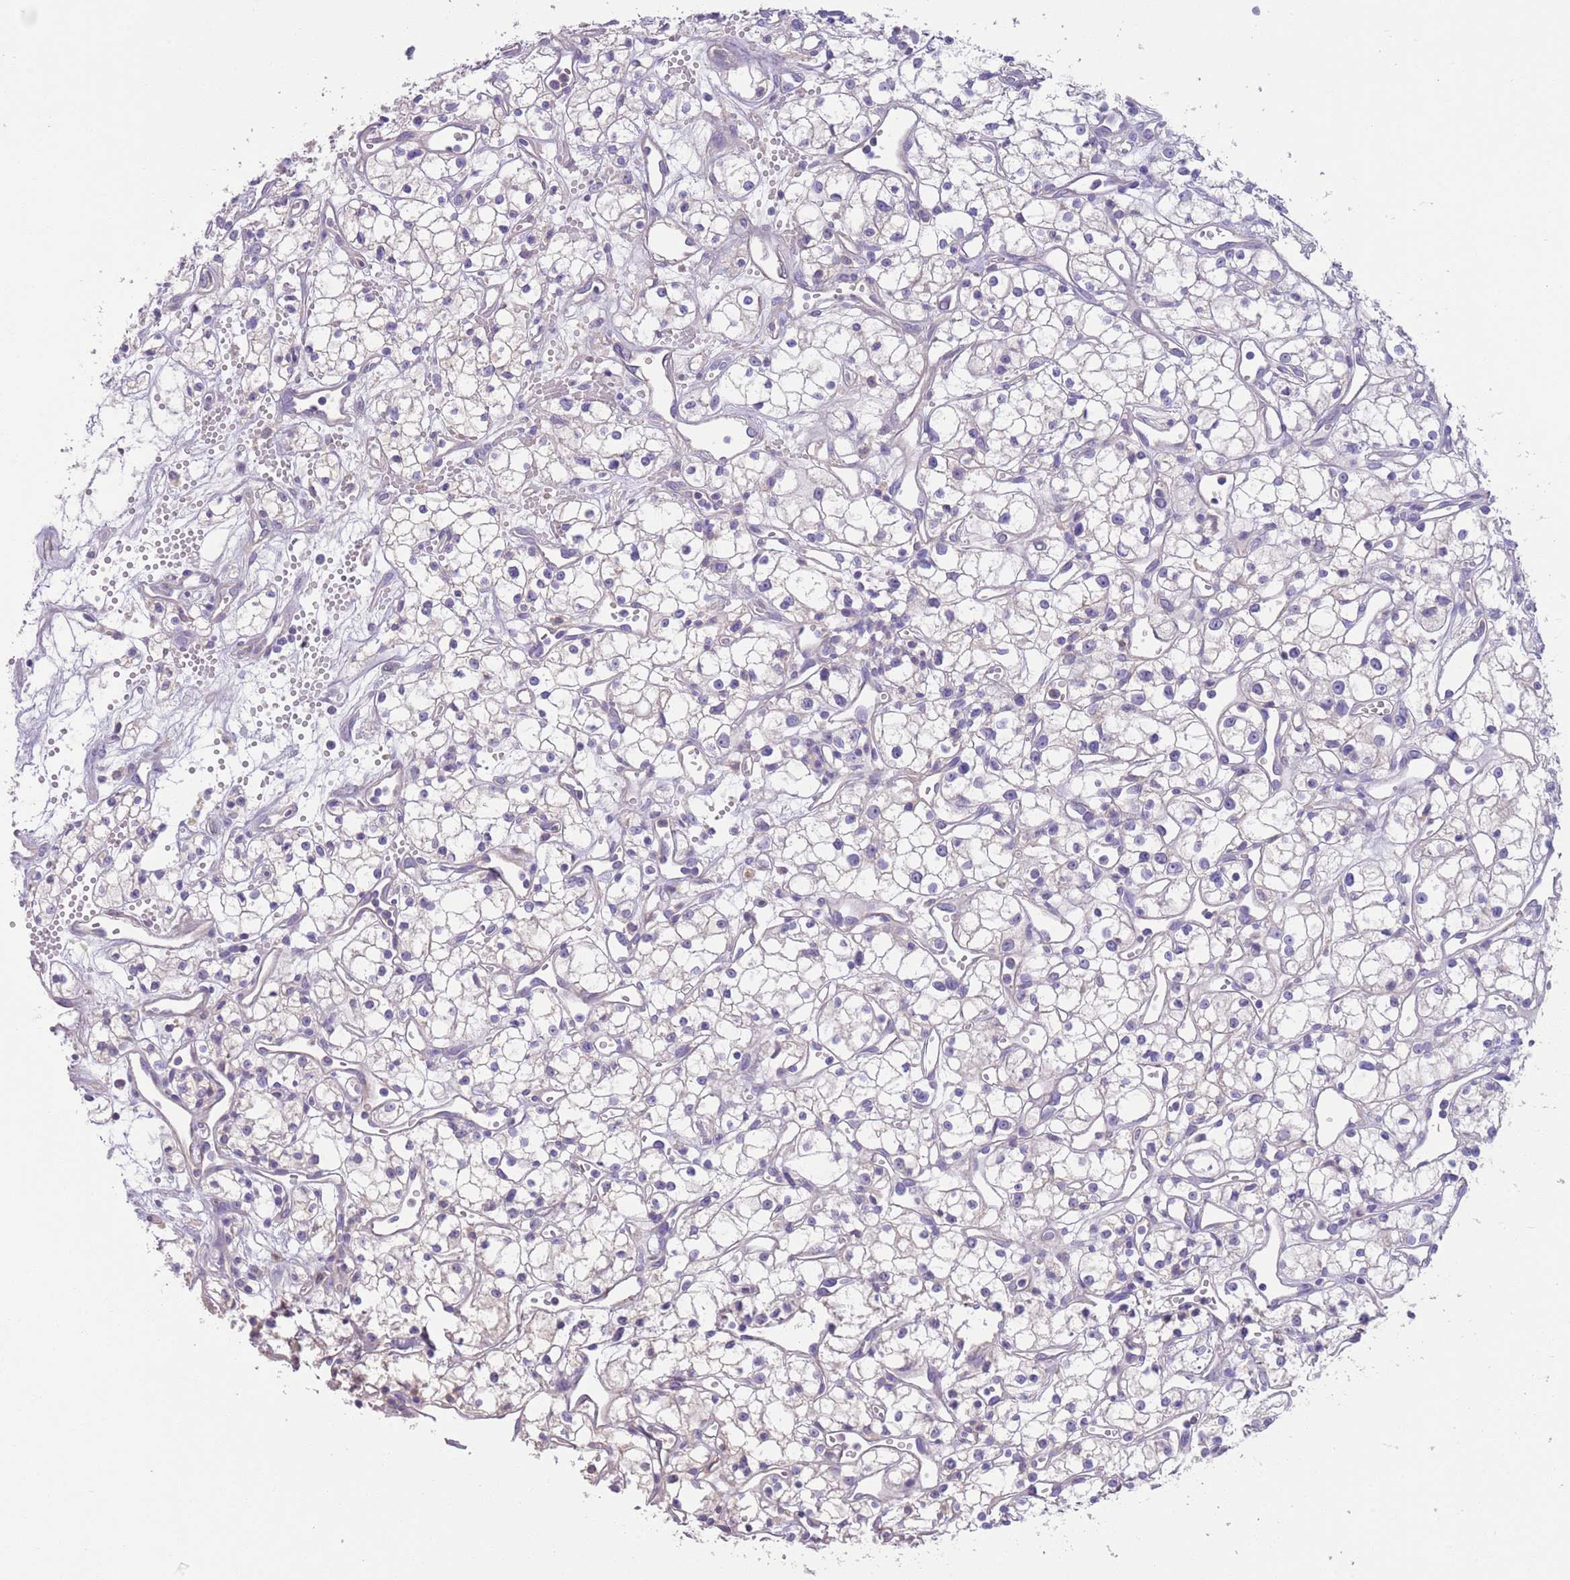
{"staining": {"intensity": "negative", "quantity": "none", "location": "none"}, "tissue": "renal cancer", "cell_type": "Tumor cells", "image_type": "cancer", "snomed": [{"axis": "morphology", "description": "Adenocarcinoma, NOS"}, {"axis": "topography", "description": "Kidney"}], "caption": "There is no significant positivity in tumor cells of renal cancer (adenocarcinoma).", "gene": "IGFL4", "patient": {"sex": "male", "age": 59}}